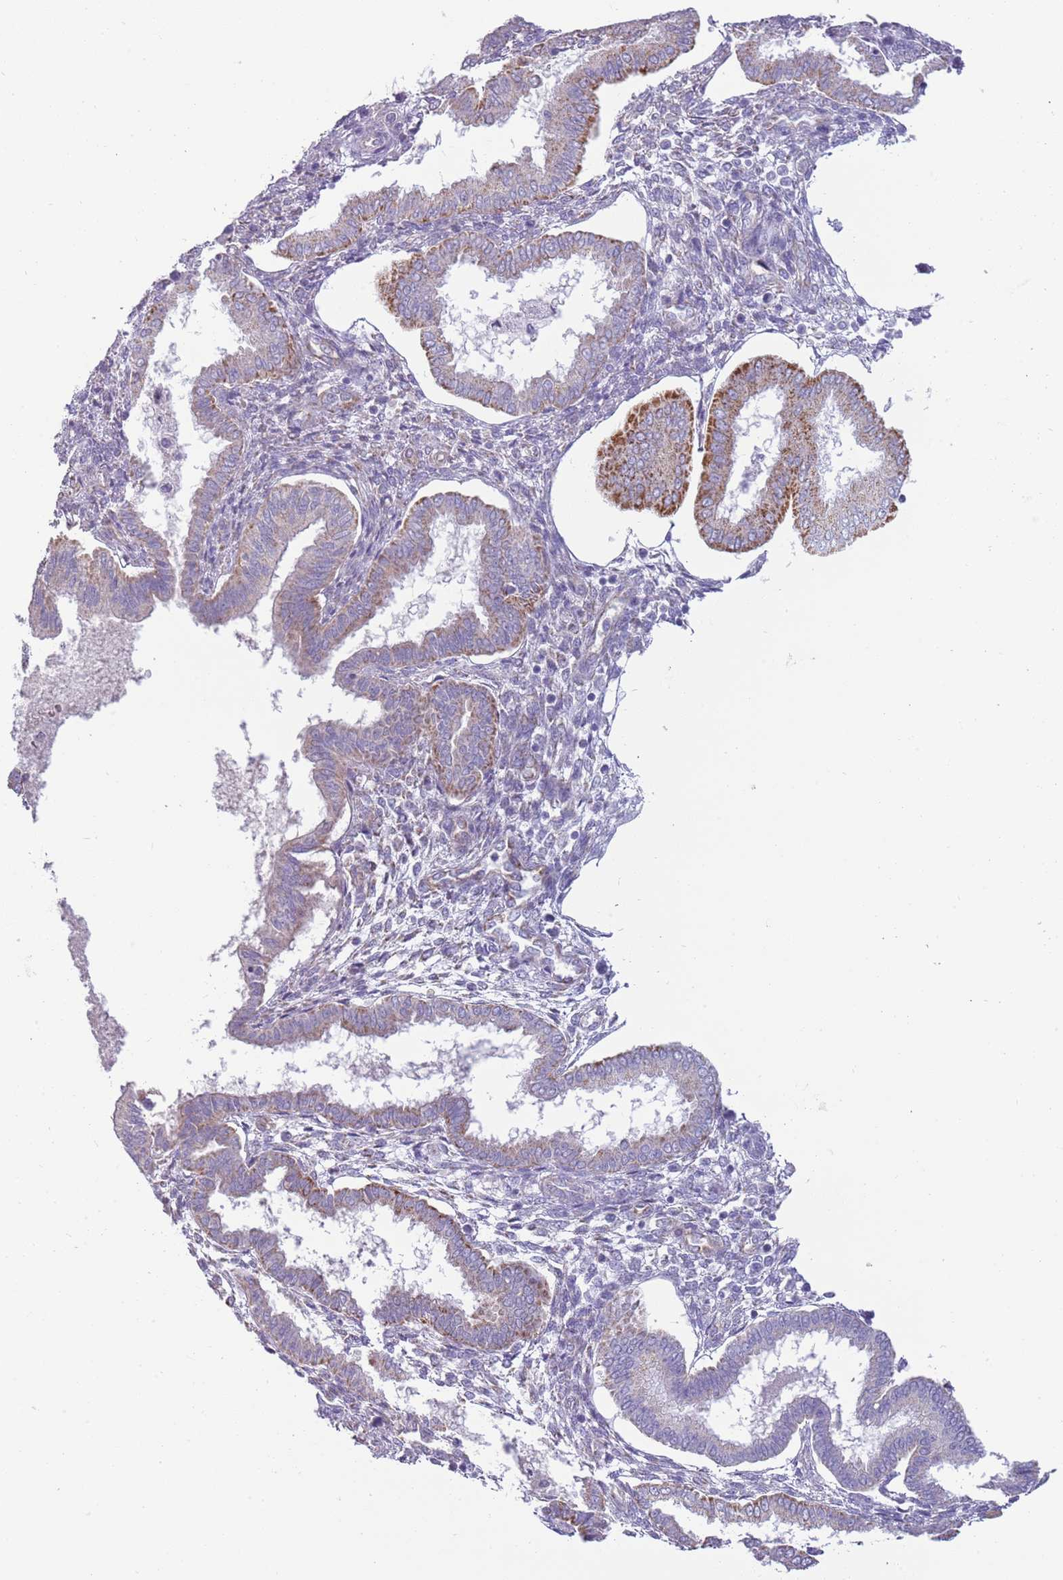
{"staining": {"intensity": "negative", "quantity": "none", "location": "none"}, "tissue": "endometrium", "cell_type": "Cells in endometrial stroma", "image_type": "normal", "snomed": [{"axis": "morphology", "description": "Normal tissue, NOS"}, {"axis": "topography", "description": "Endometrium"}], "caption": "DAB (3,3'-diaminobenzidine) immunohistochemical staining of unremarkable human endometrium shows no significant positivity in cells in endometrial stroma. (Immunohistochemistry (ihc), brightfield microscopy, high magnification).", "gene": "RNF222", "patient": {"sex": "female", "age": 24}}